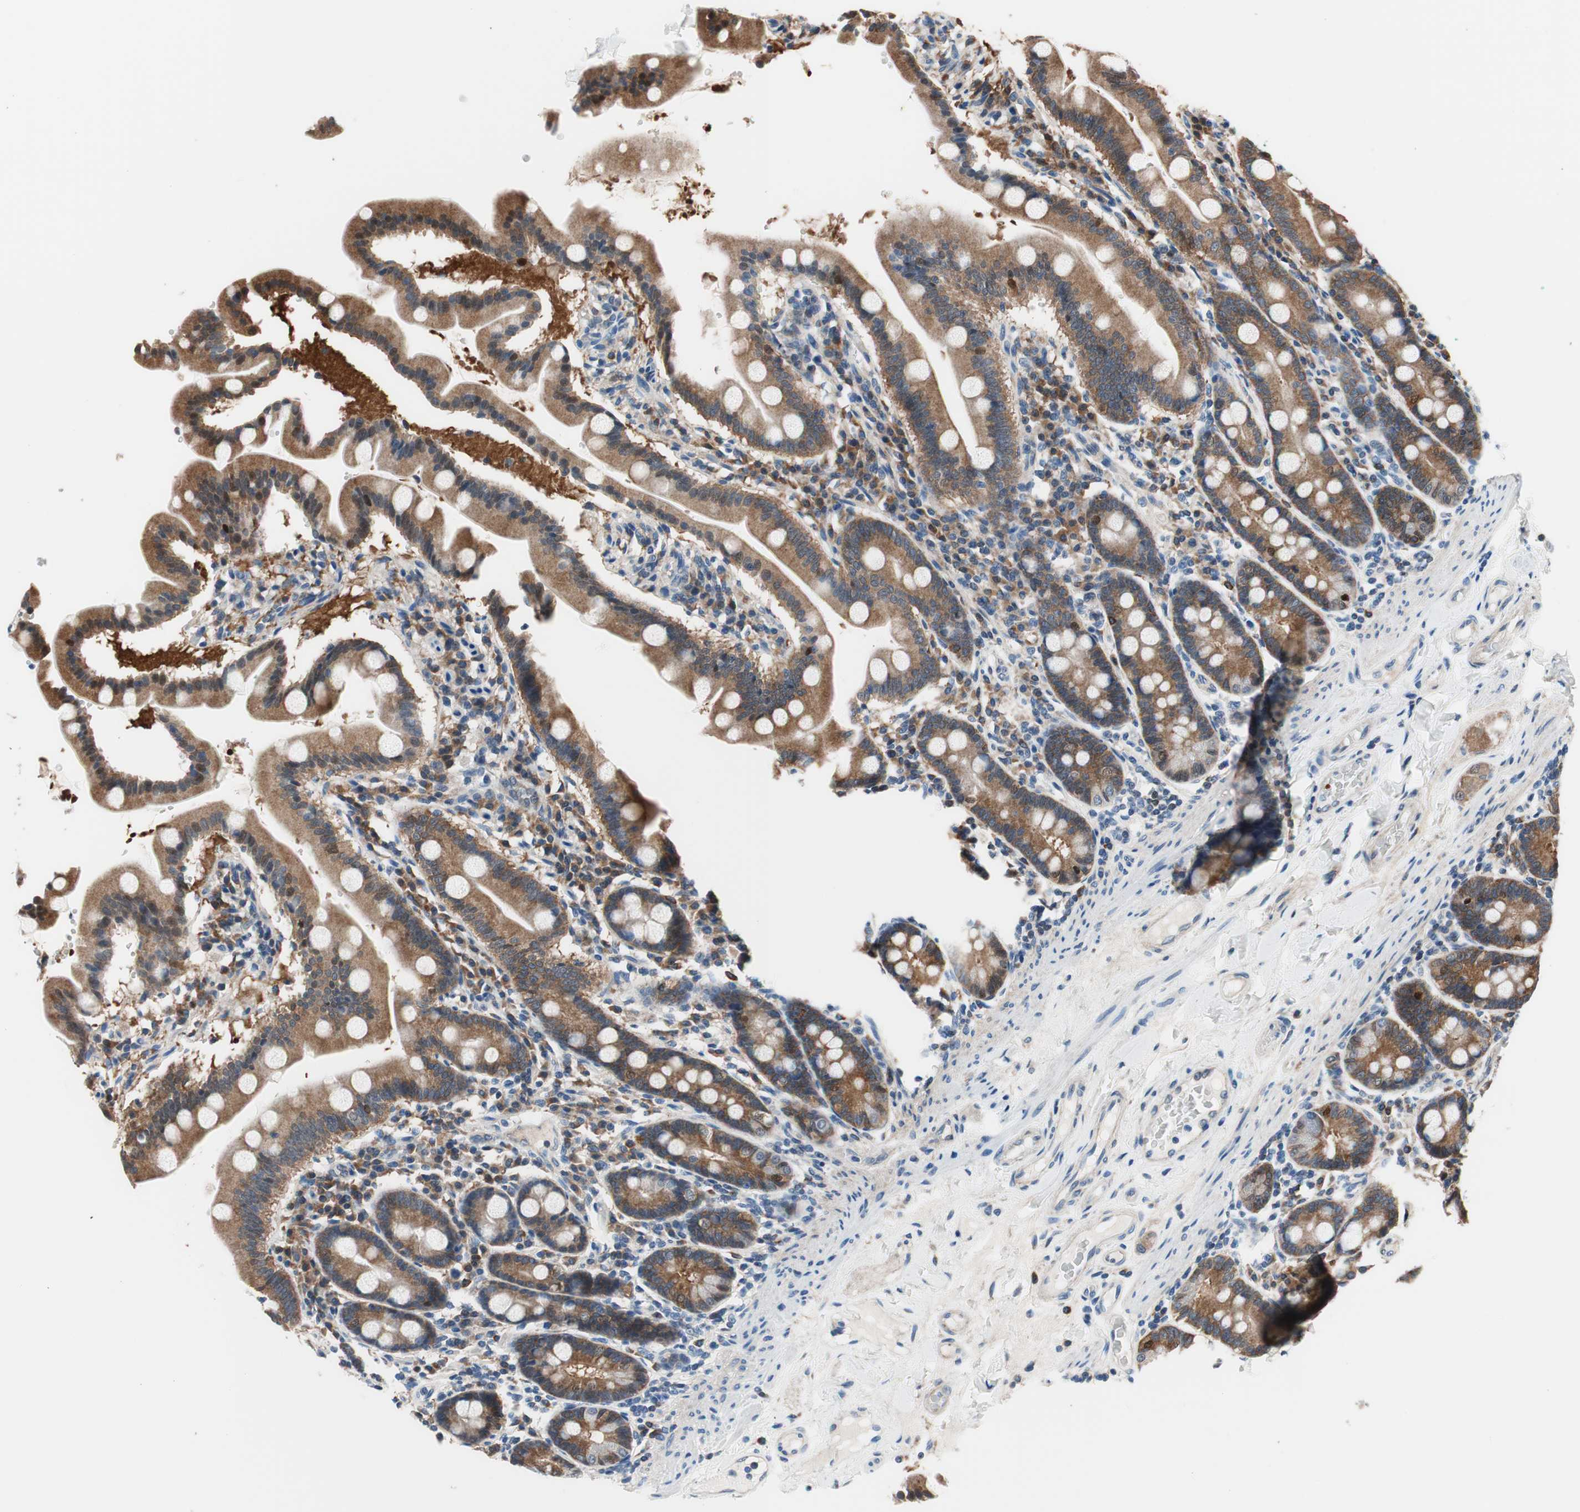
{"staining": {"intensity": "moderate", "quantity": "25%-75%", "location": "cytoplasmic/membranous"}, "tissue": "duodenum", "cell_type": "Glandular cells", "image_type": "normal", "snomed": [{"axis": "morphology", "description": "Normal tissue, NOS"}, {"axis": "topography", "description": "Duodenum"}], "caption": "A medium amount of moderate cytoplasmic/membranous positivity is identified in about 25%-75% of glandular cells in benign duodenum.", "gene": "PRDX2", "patient": {"sex": "male", "age": 50}}